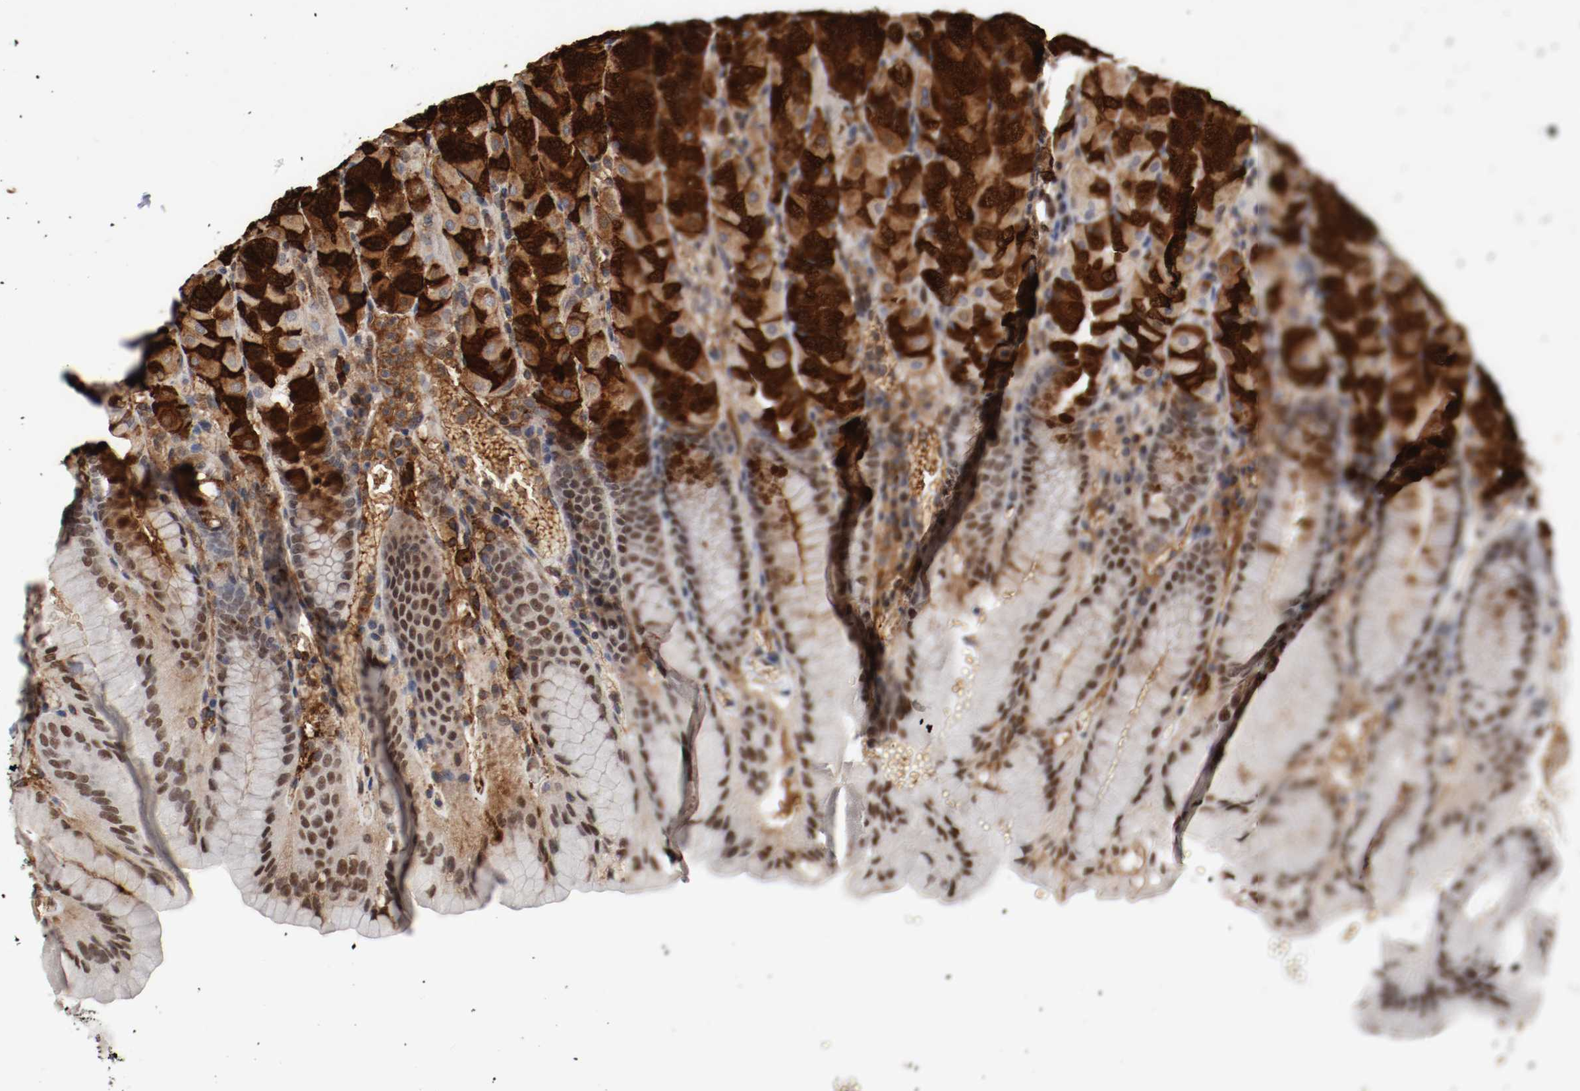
{"staining": {"intensity": "strong", "quantity": "25%-75%", "location": "cytoplasmic/membranous,nuclear"}, "tissue": "stomach", "cell_type": "Glandular cells", "image_type": "normal", "snomed": [{"axis": "morphology", "description": "Normal tissue, NOS"}, {"axis": "topography", "description": "Stomach, upper"}, {"axis": "topography", "description": "Stomach"}], "caption": "Brown immunohistochemical staining in unremarkable human stomach shows strong cytoplasmic/membranous,nuclear expression in about 25%-75% of glandular cells.", "gene": "JUND", "patient": {"sex": "male", "age": 76}}